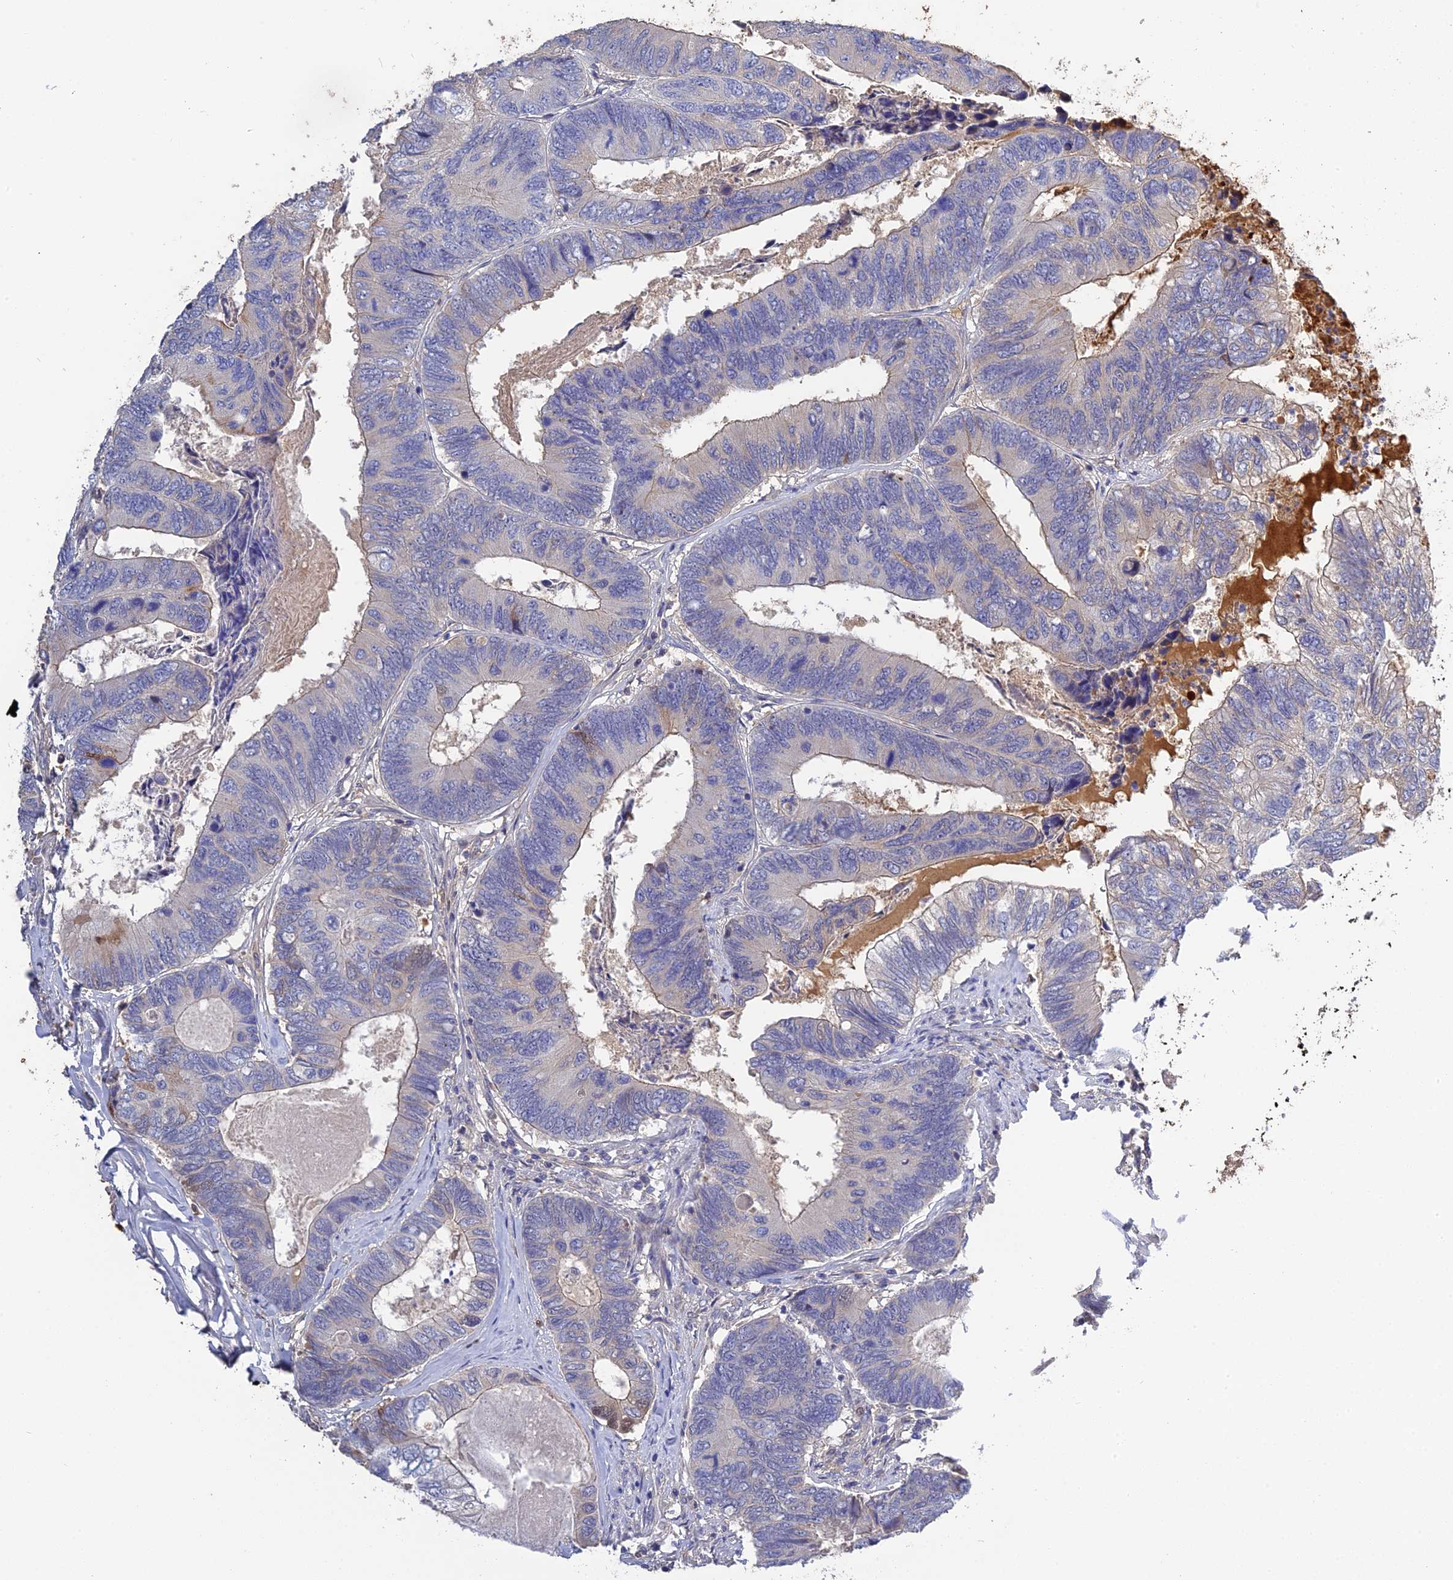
{"staining": {"intensity": "negative", "quantity": "none", "location": "none"}, "tissue": "colorectal cancer", "cell_type": "Tumor cells", "image_type": "cancer", "snomed": [{"axis": "morphology", "description": "Adenocarcinoma, NOS"}, {"axis": "topography", "description": "Colon"}], "caption": "The image shows no staining of tumor cells in adenocarcinoma (colorectal). The staining was performed using DAB to visualize the protein expression in brown, while the nuclei were stained in blue with hematoxylin (Magnification: 20x).", "gene": "PZP", "patient": {"sex": "female", "age": 67}}